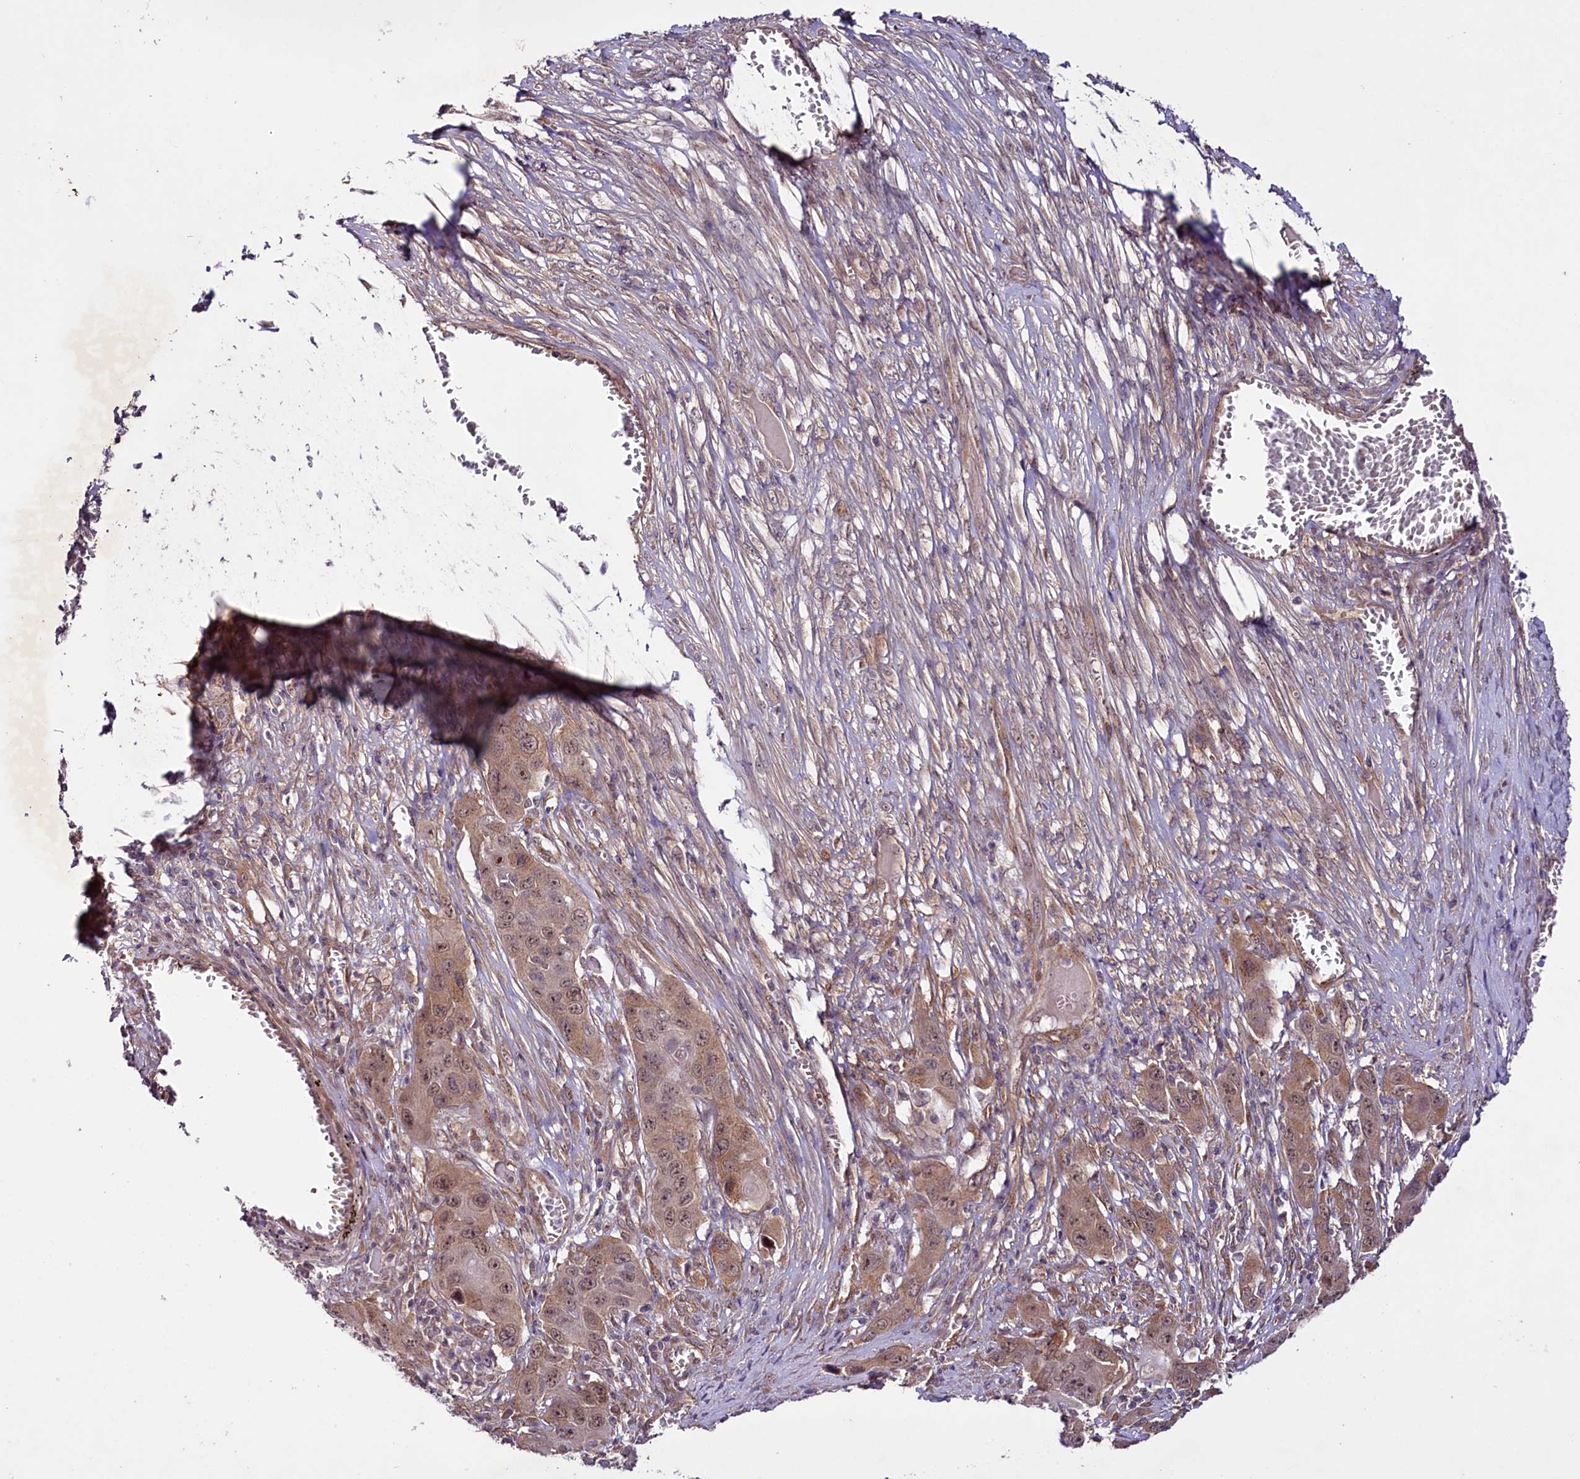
{"staining": {"intensity": "moderate", "quantity": ">75%", "location": "cytoplasmic/membranous,nuclear"}, "tissue": "skin cancer", "cell_type": "Tumor cells", "image_type": "cancer", "snomed": [{"axis": "morphology", "description": "Squamous cell carcinoma, NOS"}, {"axis": "topography", "description": "Skin"}], "caption": "Immunohistochemical staining of human skin cancer (squamous cell carcinoma) displays medium levels of moderate cytoplasmic/membranous and nuclear positivity in approximately >75% of tumor cells.", "gene": "PHLDB1", "patient": {"sex": "male", "age": 55}}